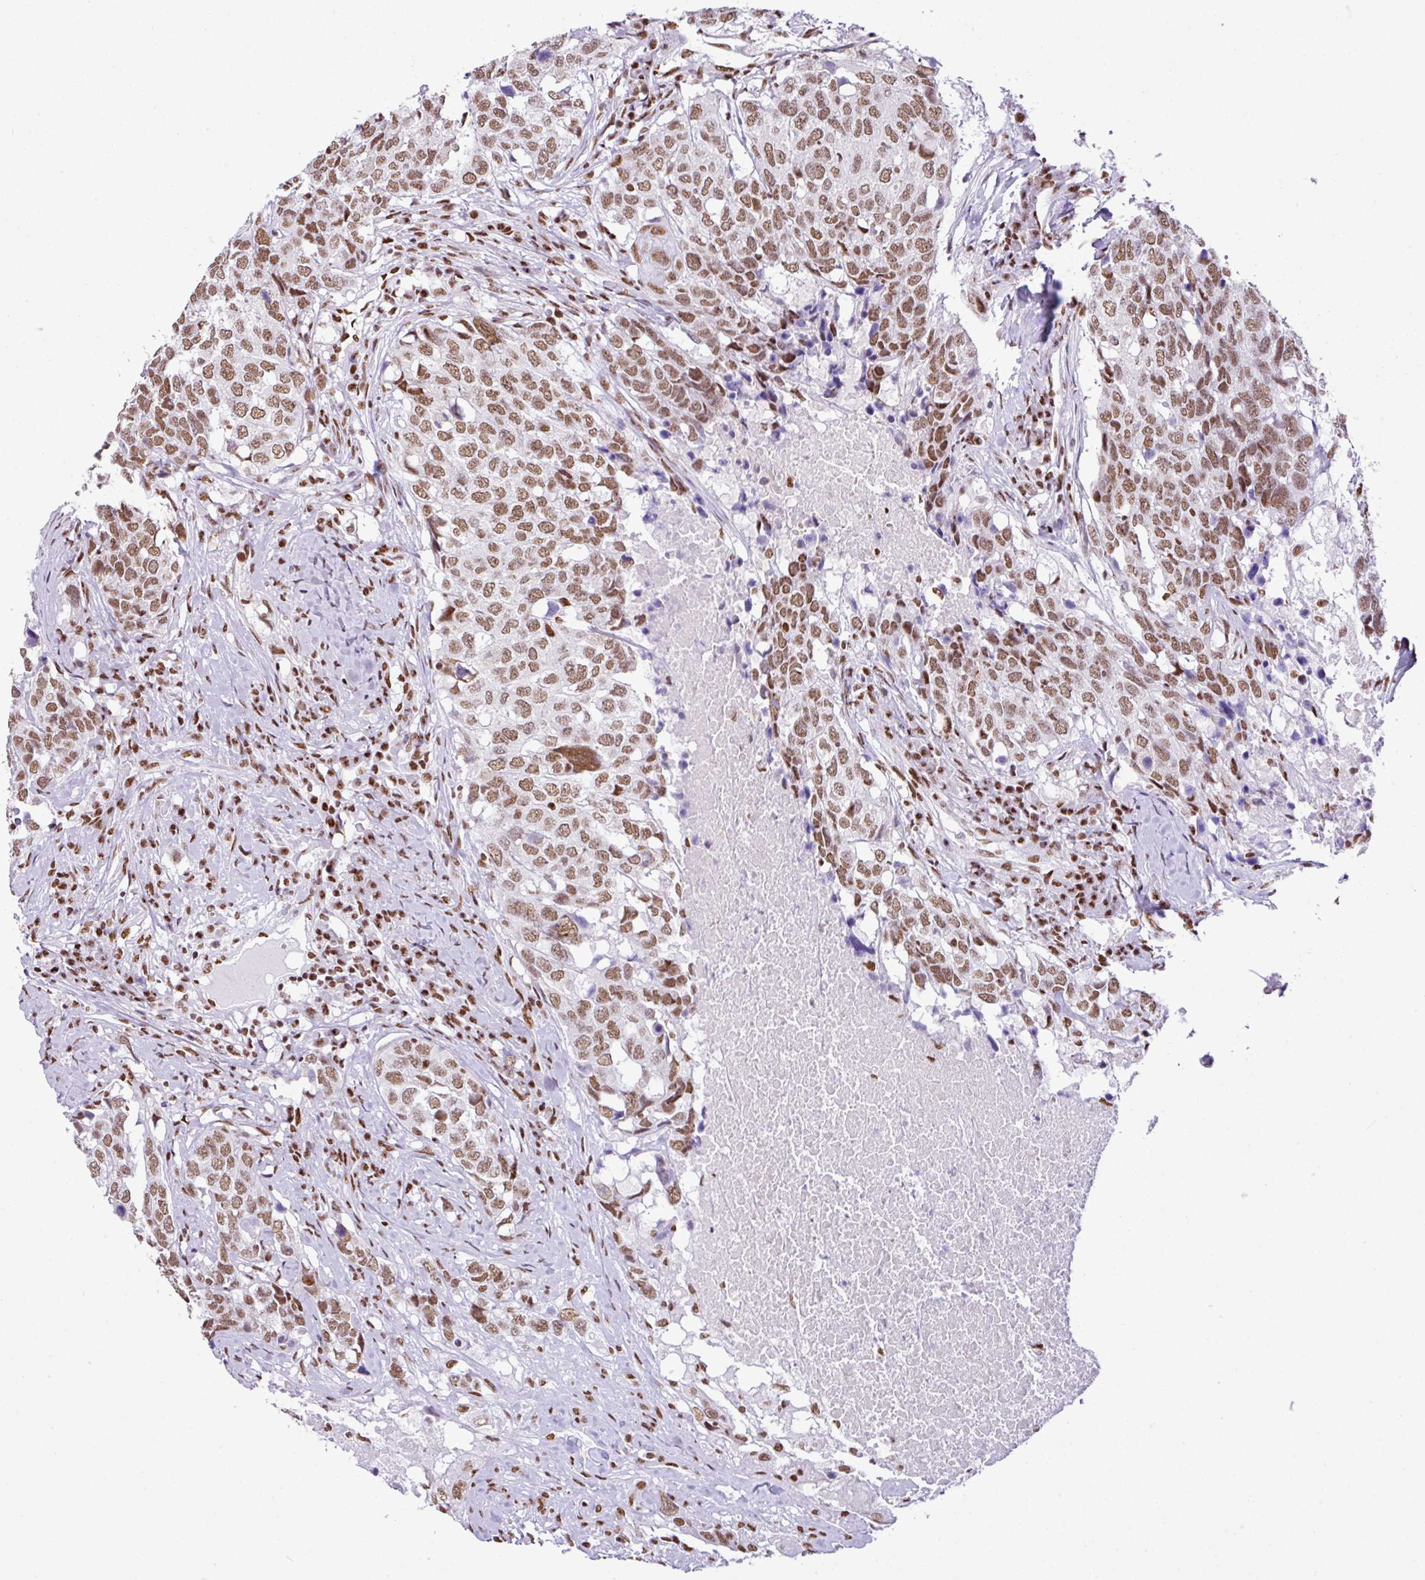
{"staining": {"intensity": "moderate", "quantity": ">75%", "location": "nuclear"}, "tissue": "head and neck cancer", "cell_type": "Tumor cells", "image_type": "cancer", "snomed": [{"axis": "morphology", "description": "Squamous cell carcinoma, NOS"}, {"axis": "topography", "description": "Head-Neck"}], "caption": "Head and neck cancer (squamous cell carcinoma) was stained to show a protein in brown. There is medium levels of moderate nuclear positivity in about >75% of tumor cells.", "gene": "RARG", "patient": {"sex": "male", "age": 66}}